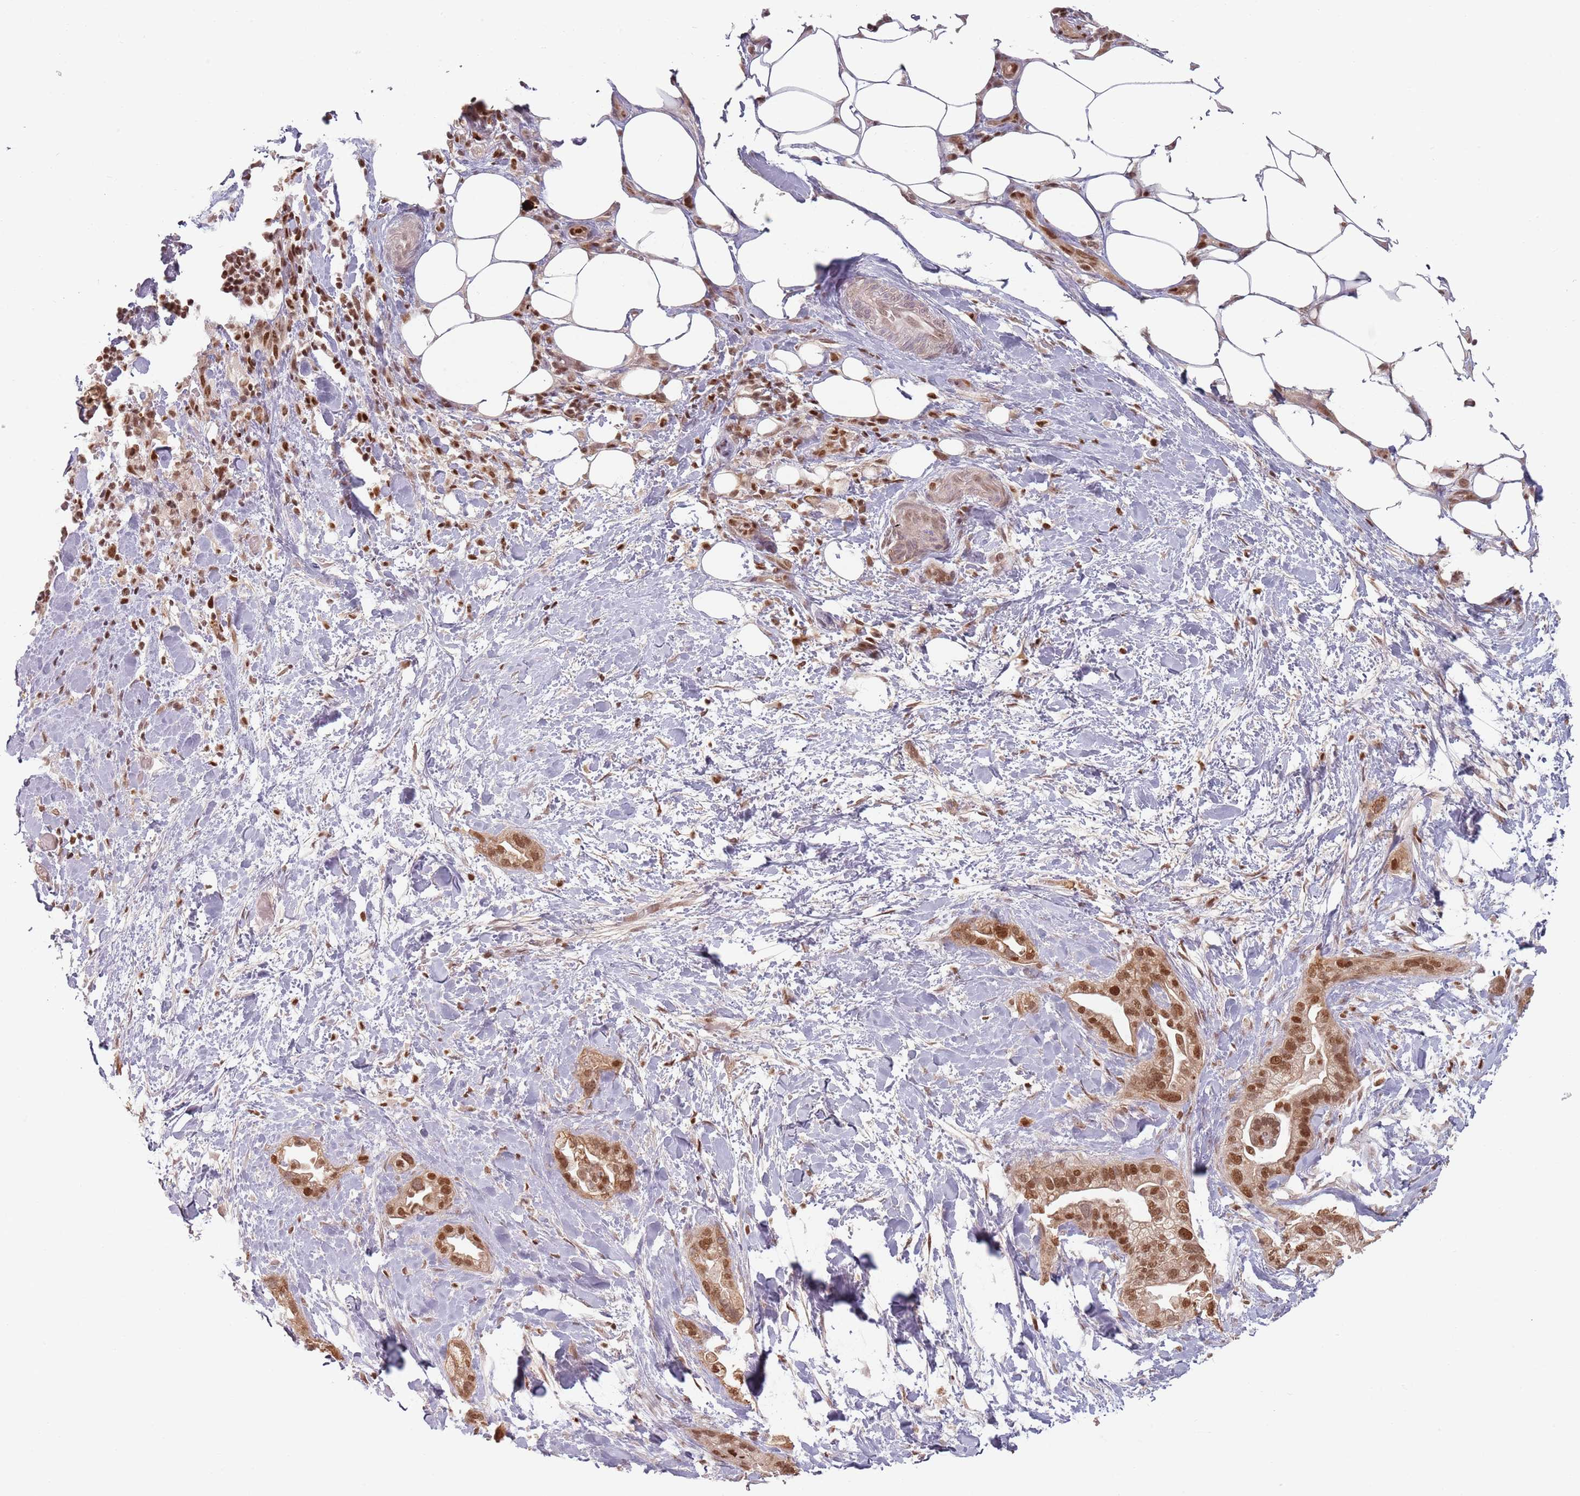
{"staining": {"intensity": "strong", "quantity": ">75%", "location": "cytoplasmic/membranous,nuclear"}, "tissue": "pancreatic cancer", "cell_type": "Tumor cells", "image_type": "cancer", "snomed": [{"axis": "morphology", "description": "Adenocarcinoma, NOS"}, {"axis": "topography", "description": "Pancreas"}], "caption": "This is a photomicrograph of immunohistochemistry staining of pancreatic cancer, which shows strong staining in the cytoplasmic/membranous and nuclear of tumor cells.", "gene": "NUP50", "patient": {"sex": "male", "age": 44}}